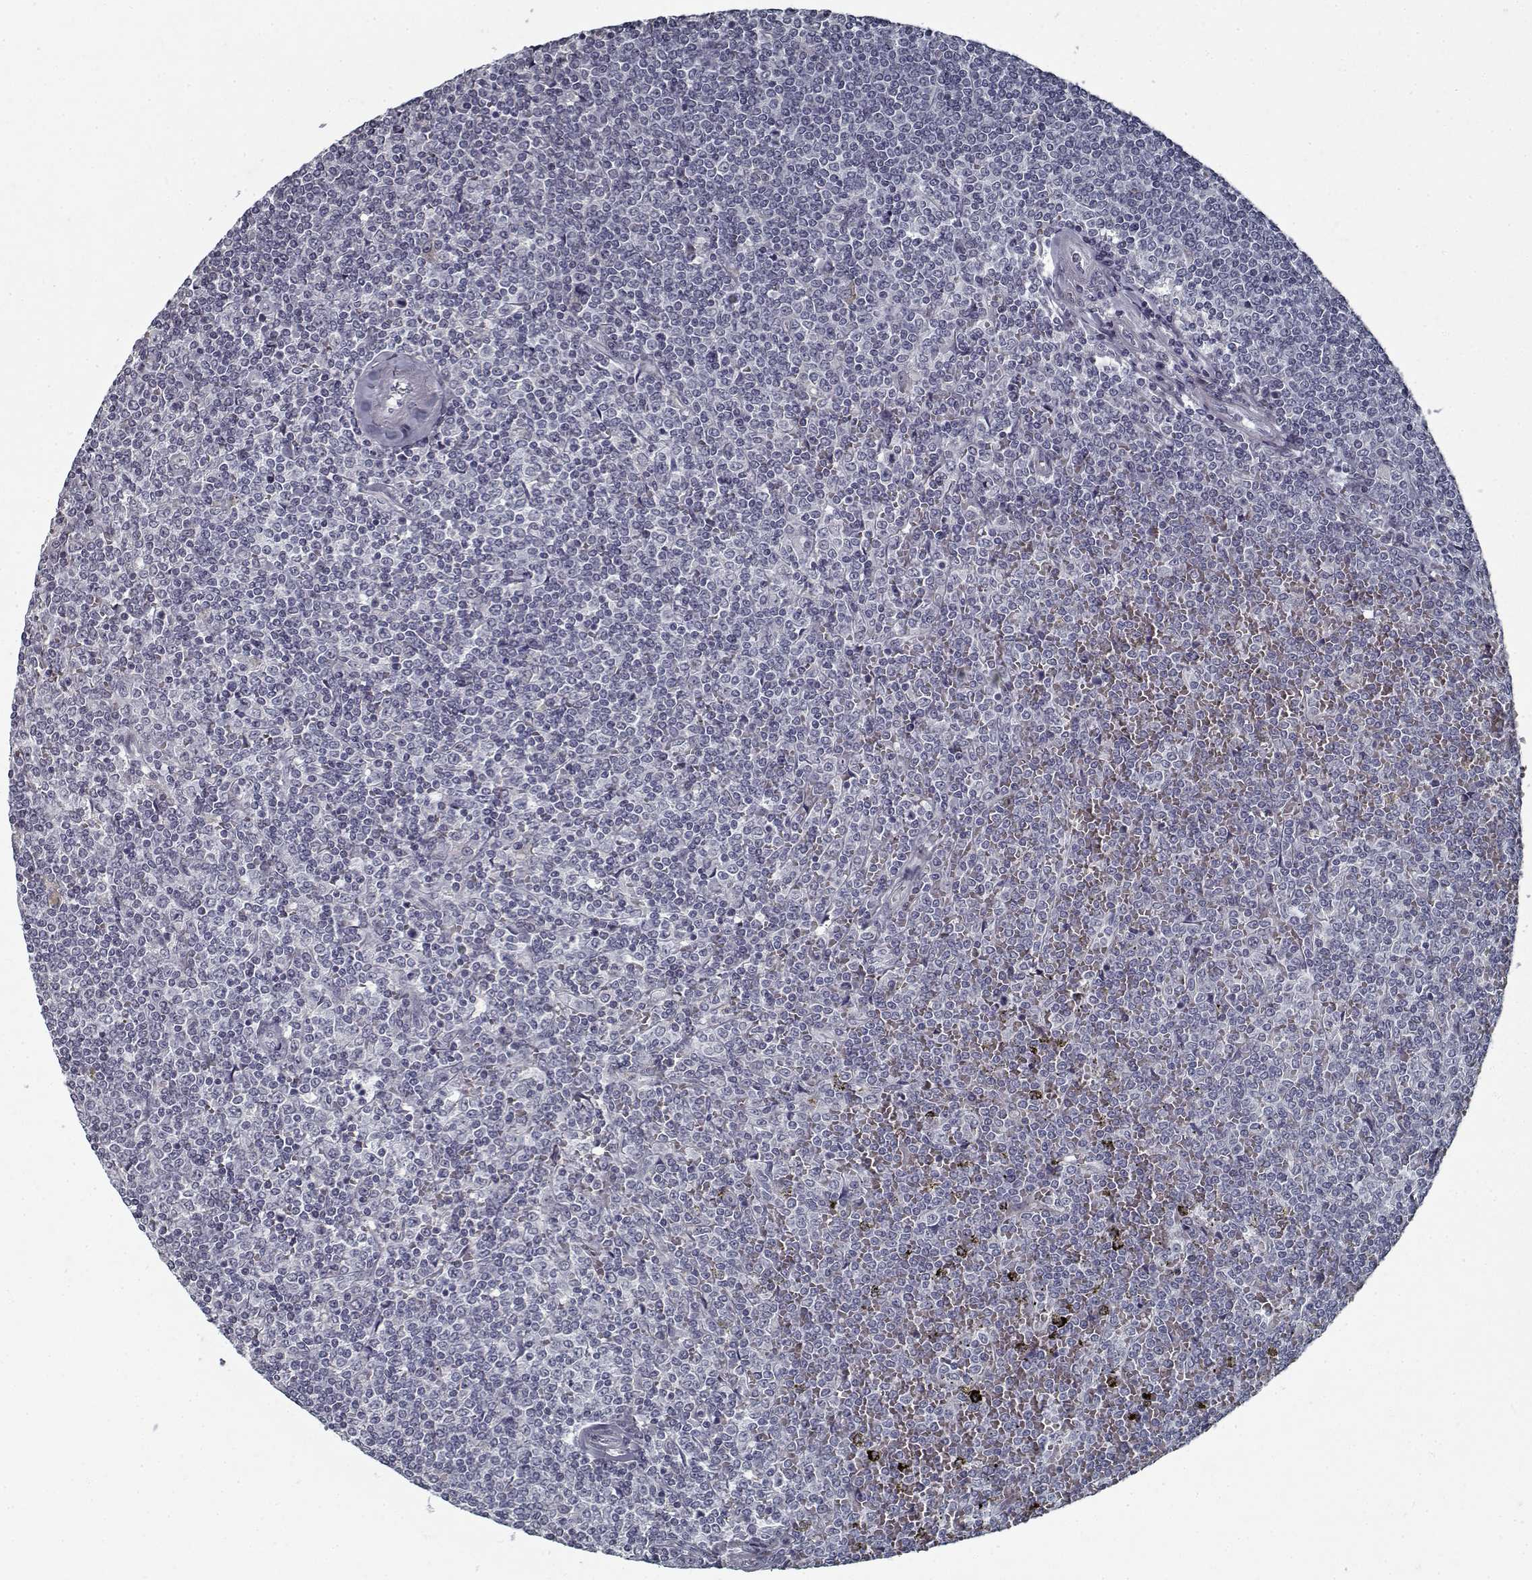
{"staining": {"intensity": "negative", "quantity": "none", "location": "none"}, "tissue": "lymphoma", "cell_type": "Tumor cells", "image_type": "cancer", "snomed": [{"axis": "morphology", "description": "Malignant lymphoma, non-Hodgkin's type, Low grade"}, {"axis": "topography", "description": "Spleen"}], "caption": "This micrograph is of malignant lymphoma, non-Hodgkin's type (low-grade) stained with immunohistochemistry to label a protein in brown with the nuclei are counter-stained blue. There is no expression in tumor cells.", "gene": "GAD2", "patient": {"sex": "female", "age": 19}}